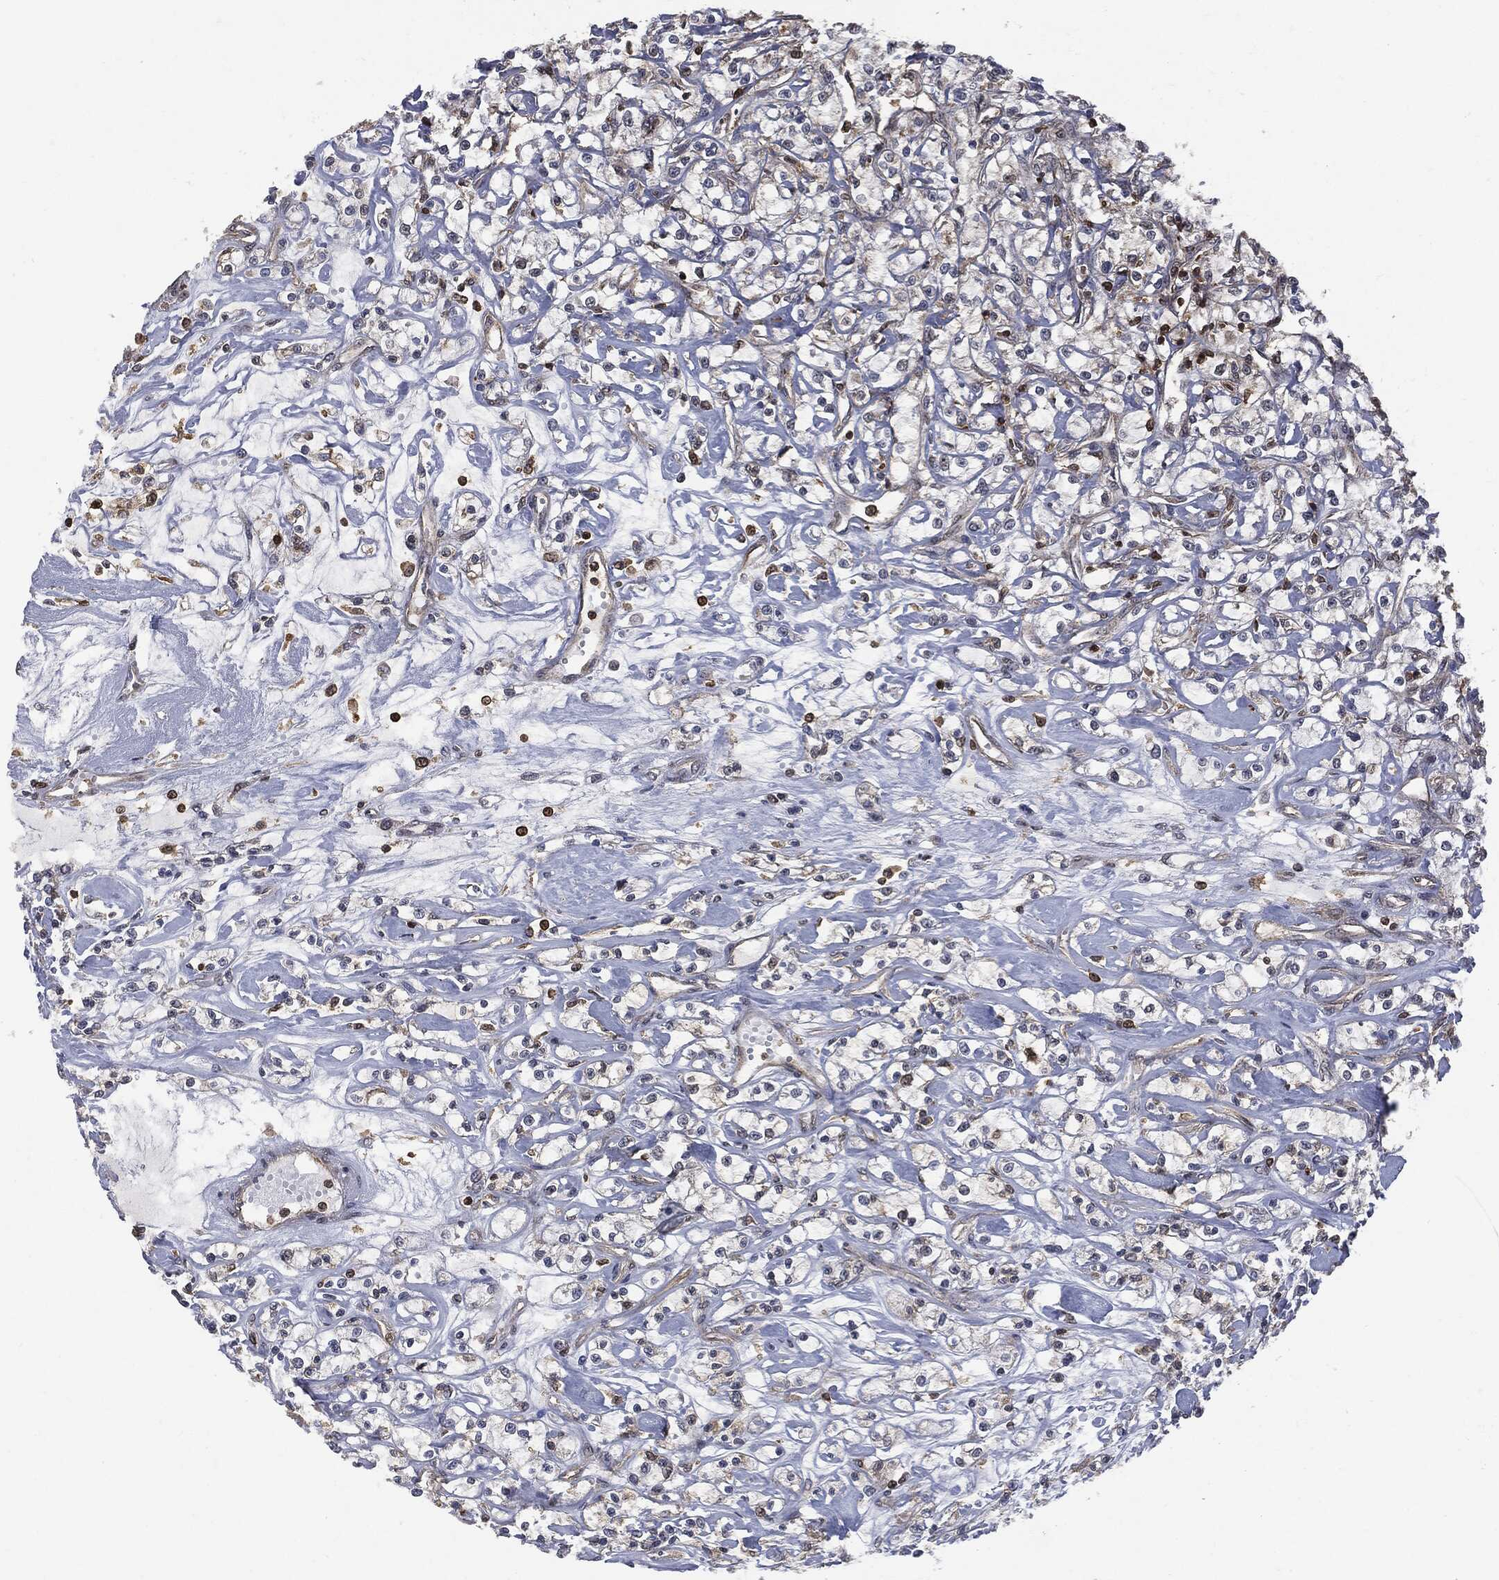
{"staining": {"intensity": "weak", "quantity": "<25%", "location": "cytoplasmic/membranous"}, "tissue": "renal cancer", "cell_type": "Tumor cells", "image_type": "cancer", "snomed": [{"axis": "morphology", "description": "Adenocarcinoma, NOS"}, {"axis": "topography", "description": "Kidney"}], "caption": "The IHC histopathology image has no significant positivity in tumor cells of renal adenocarcinoma tissue. The staining is performed using DAB (3,3'-diaminobenzidine) brown chromogen with nuclei counter-stained in using hematoxylin.", "gene": "PSMB10", "patient": {"sex": "female", "age": 59}}